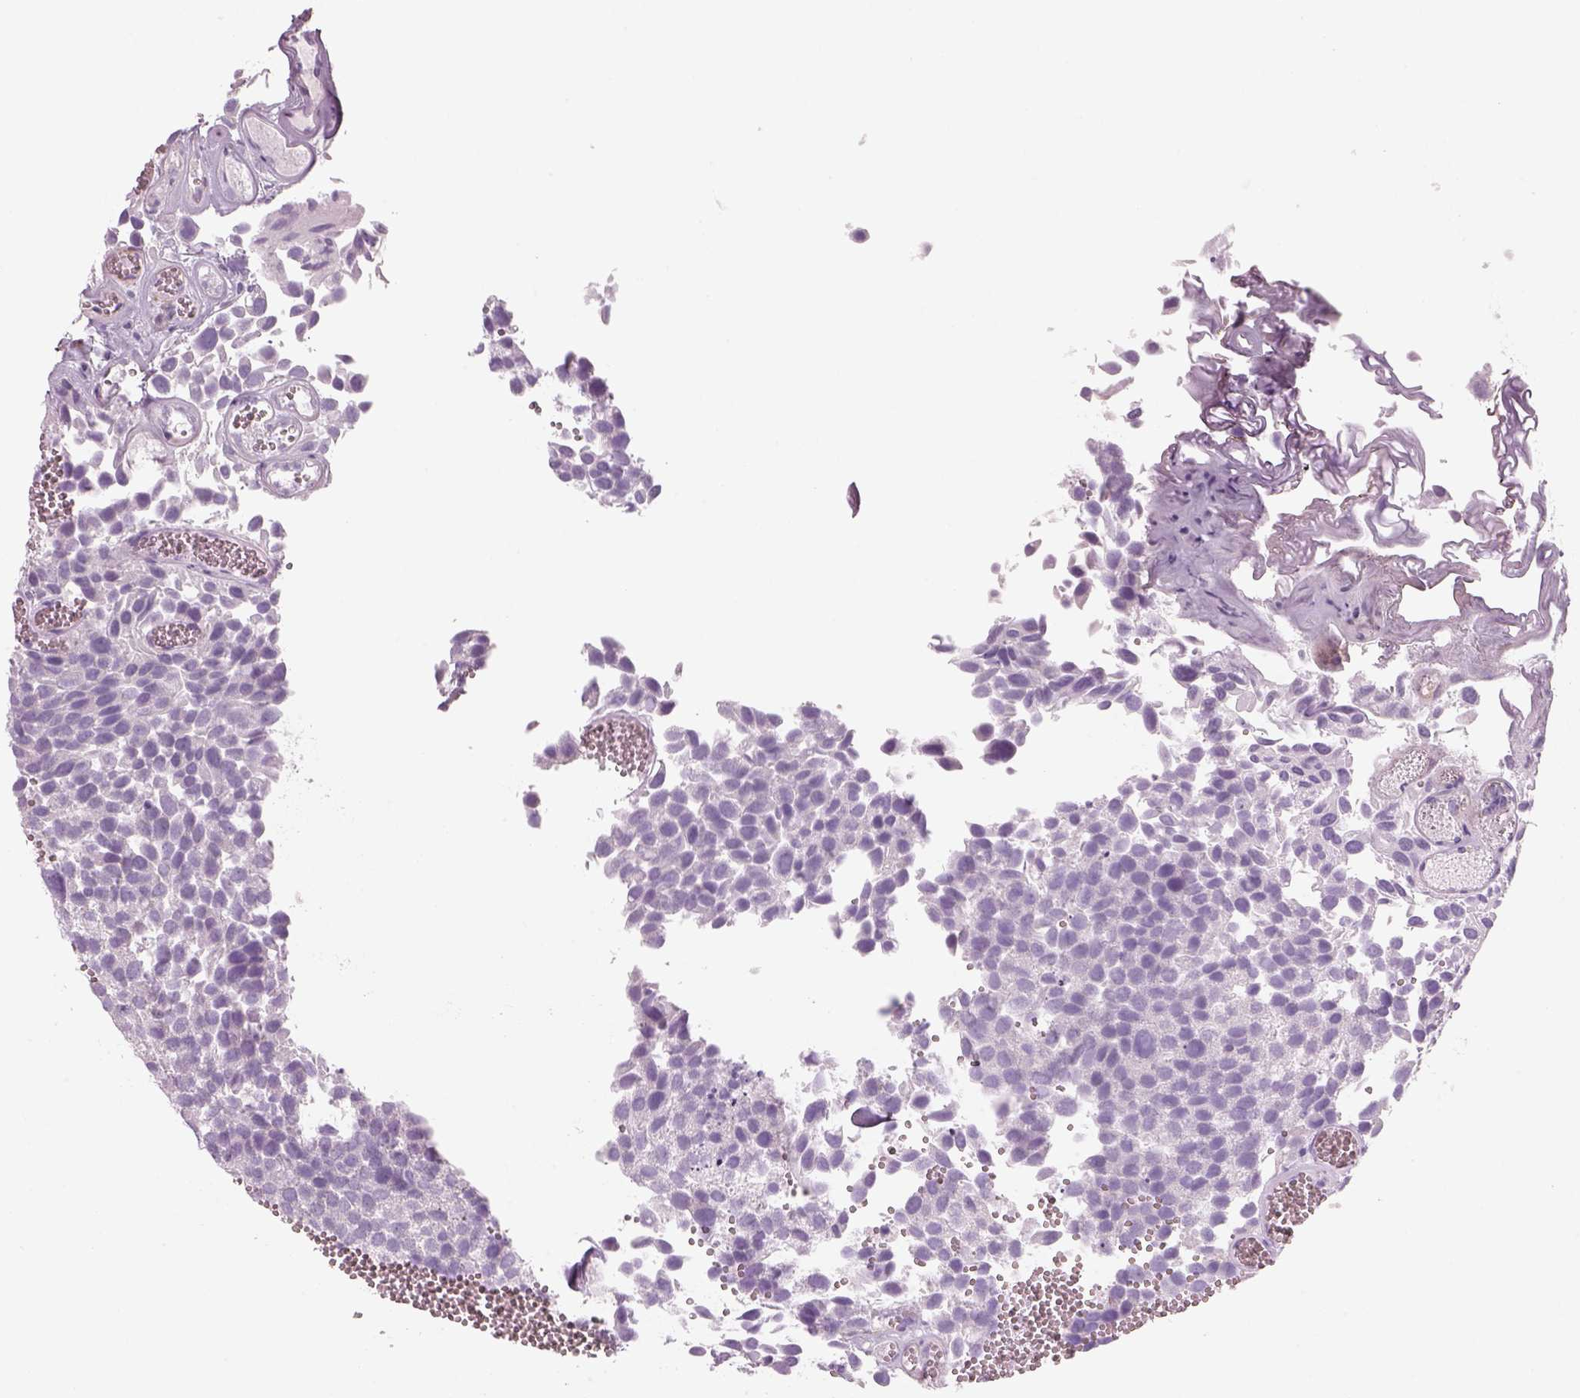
{"staining": {"intensity": "negative", "quantity": "none", "location": "none"}, "tissue": "urothelial cancer", "cell_type": "Tumor cells", "image_type": "cancer", "snomed": [{"axis": "morphology", "description": "Urothelial carcinoma, Low grade"}, {"axis": "topography", "description": "Urinary bladder"}], "caption": "IHC of urothelial cancer demonstrates no staining in tumor cells. (DAB IHC with hematoxylin counter stain).", "gene": "SLC1A7", "patient": {"sex": "female", "age": 69}}